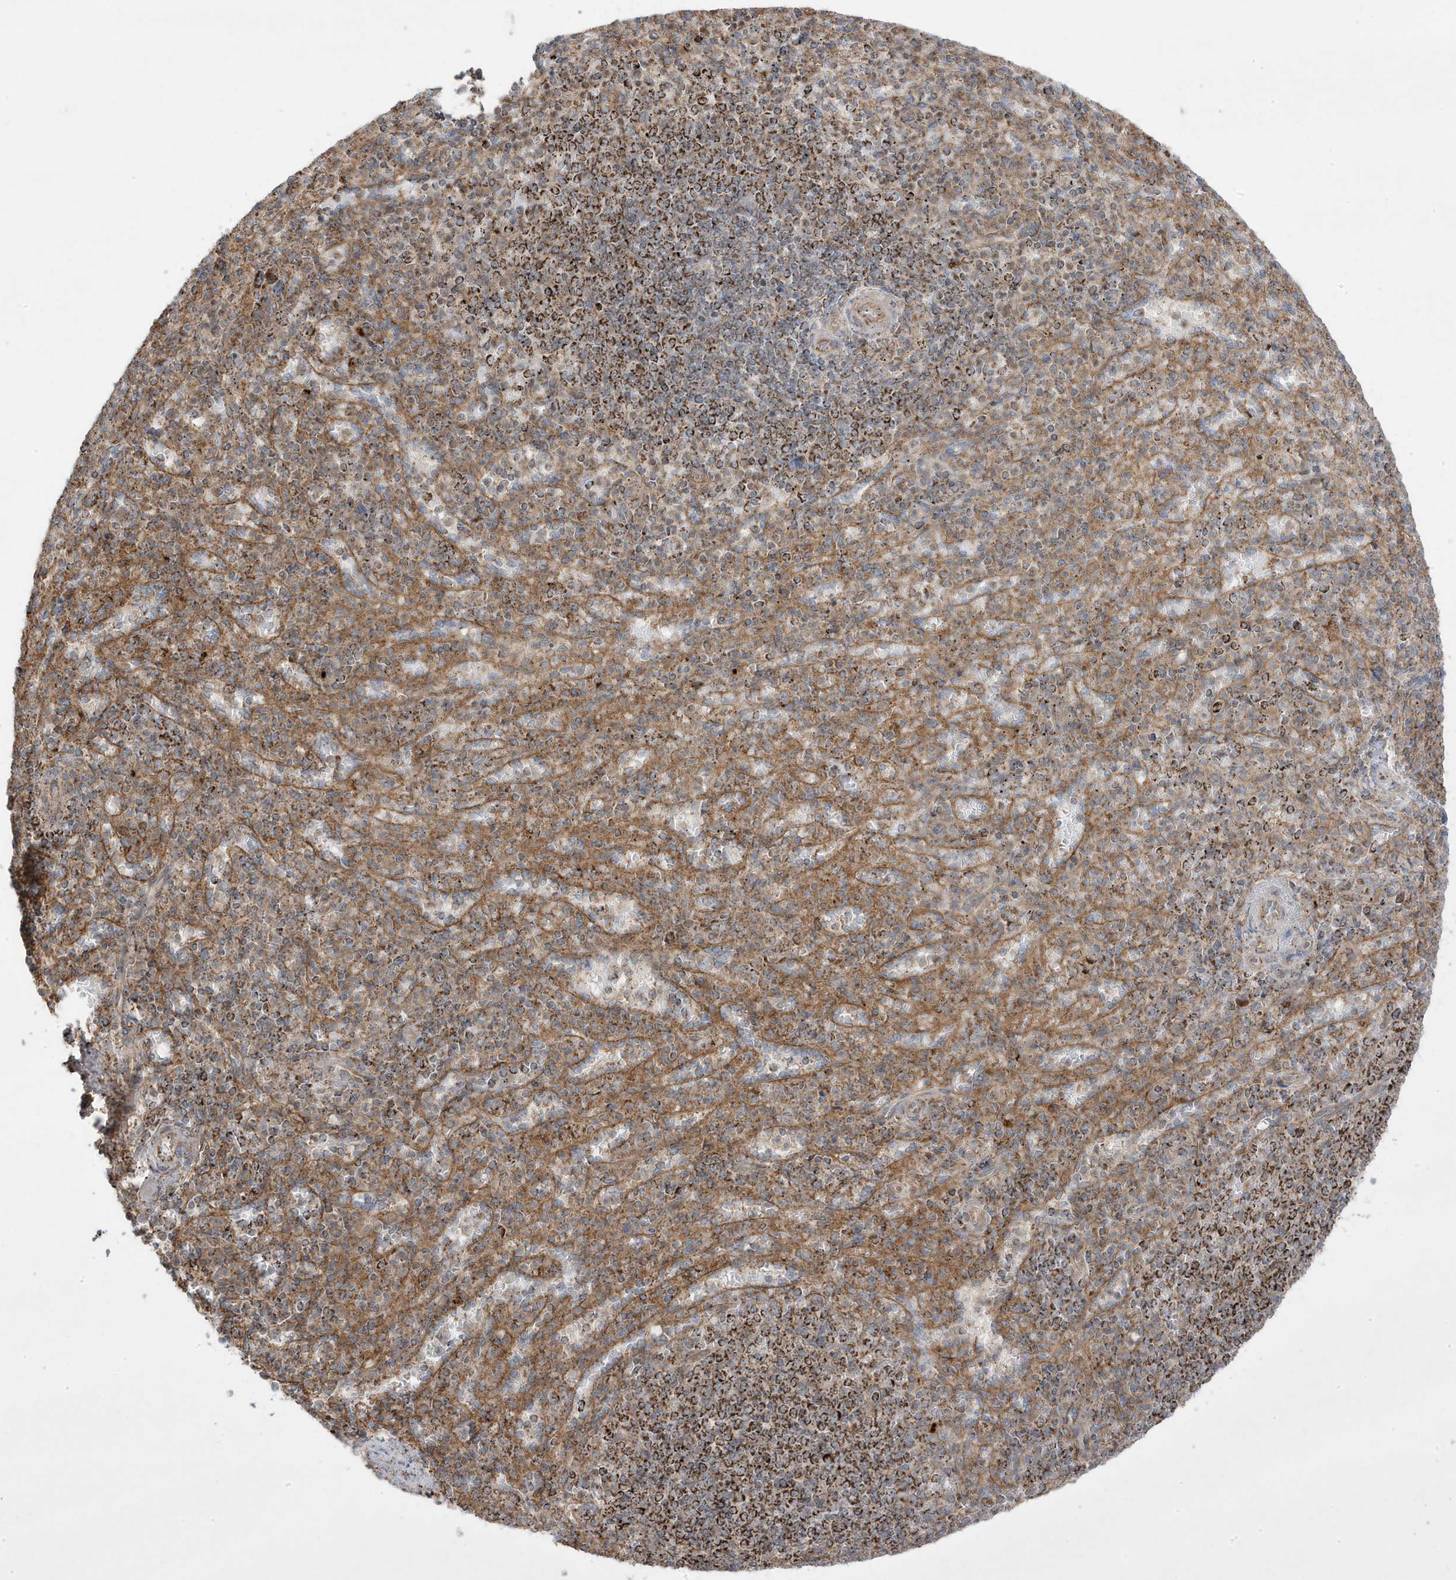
{"staining": {"intensity": "moderate", "quantity": "<25%", "location": "cytoplasmic/membranous"}, "tissue": "spleen", "cell_type": "Cells in red pulp", "image_type": "normal", "snomed": [{"axis": "morphology", "description": "Normal tissue, NOS"}, {"axis": "topography", "description": "Spleen"}], "caption": "Benign spleen displays moderate cytoplasmic/membranous expression in approximately <25% of cells in red pulp Immunohistochemistry (ihc) stains the protein in brown and the nuclei are stained blue..", "gene": "CLUAP1", "patient": {"sex": "female", "age": 74}}